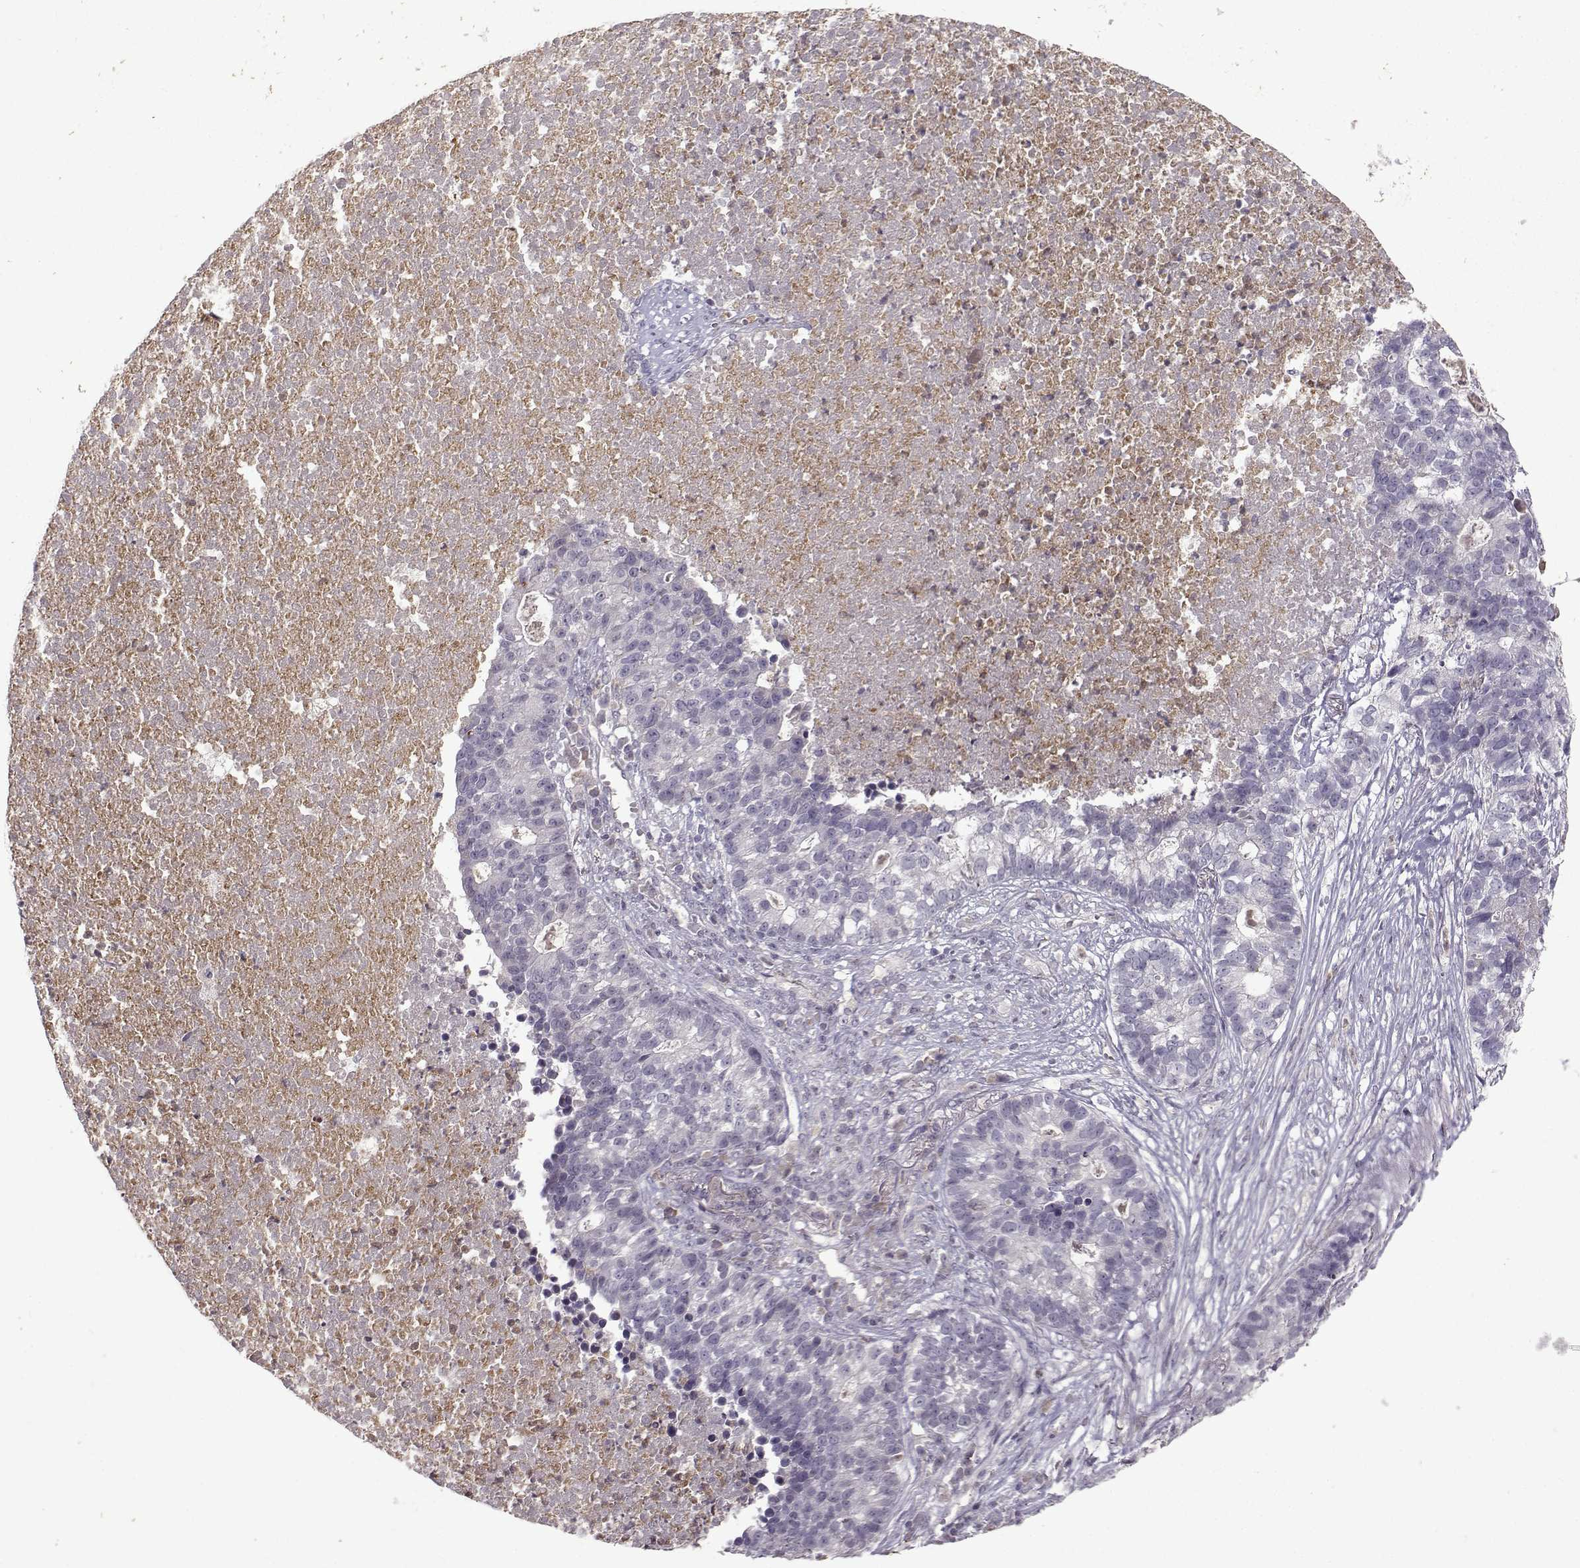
{"staining": {"intensity": "negative", "quantity": "none", "location": "none"}, "tissue": "lung cancer", "cell_type": "Tumor cells", "image_type": "cancer", "snomed": [{"axis": "morphology", "description": "Adenocarcinoma, NOS"}, {"axis": "topography", "description": "Lung"}], "caption": "Tumor cells show no significant positivity in lung cancer.", "gene": "OPRD1", "patient": {"sex": "male", "age": 57}}